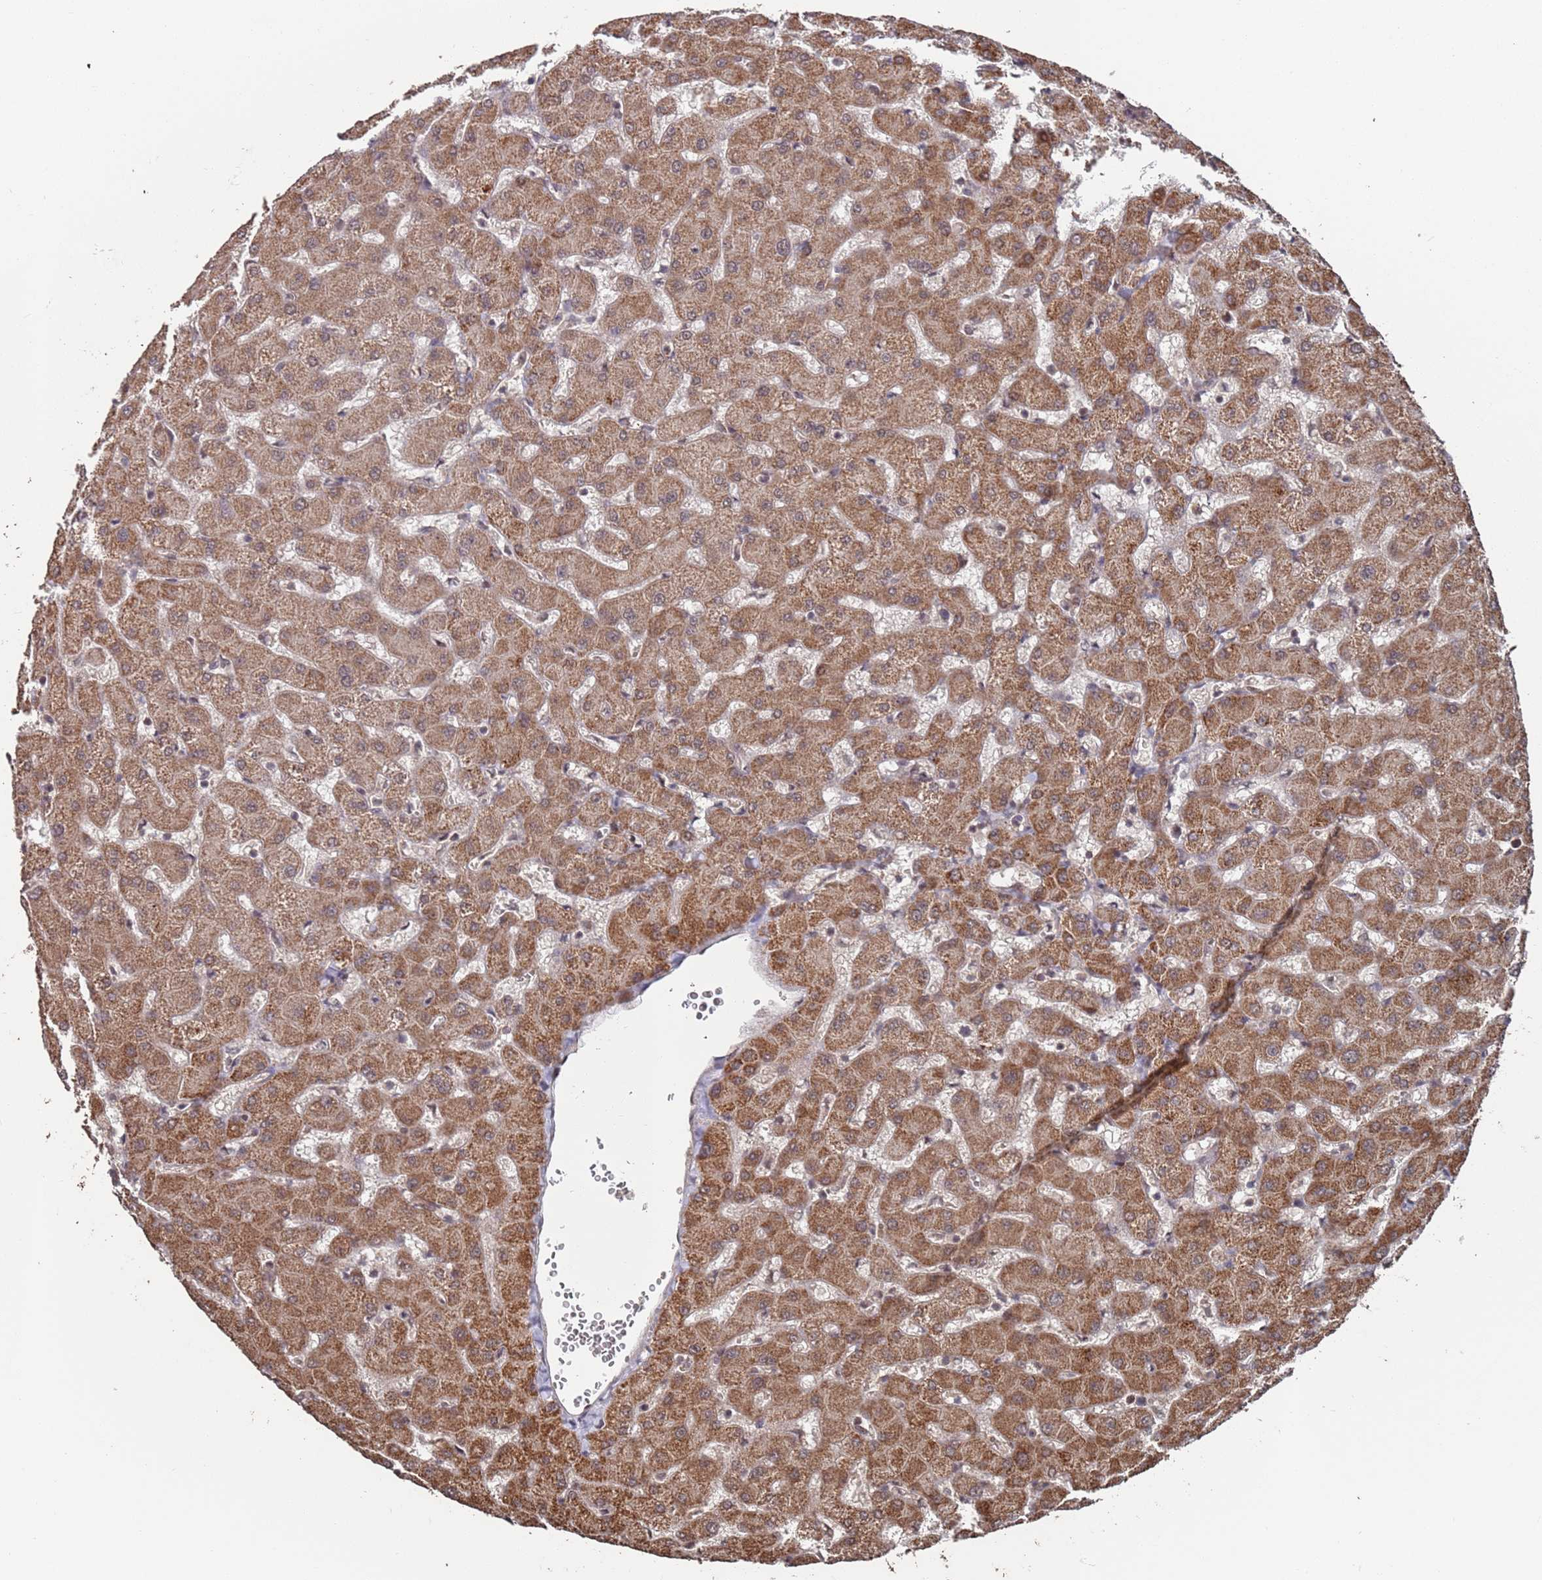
{"staining": {"intensity": "moderate", "quantity": ">75%", "location": "cytoplasmic/membranous"}, "tissue": "liver", "cell_type": "Cholangiocytes", "image_type": "normal", "snomed": [{"axis": "morphology", "description": "Normal tissue, NOS"}, {"axis": "topography", "description": "Liver"}], "caption": "Protein staining reveals moderate cytoplasmic/membranous staining in approximately >75% of cholangiocytes in normal liver. (Stains: DAB in brown, nuclei in blue, Microscopy: brightfield microscopy at high magnification).", "gene": "PRR7", "patient": {"sex": "female", "age": 63}}